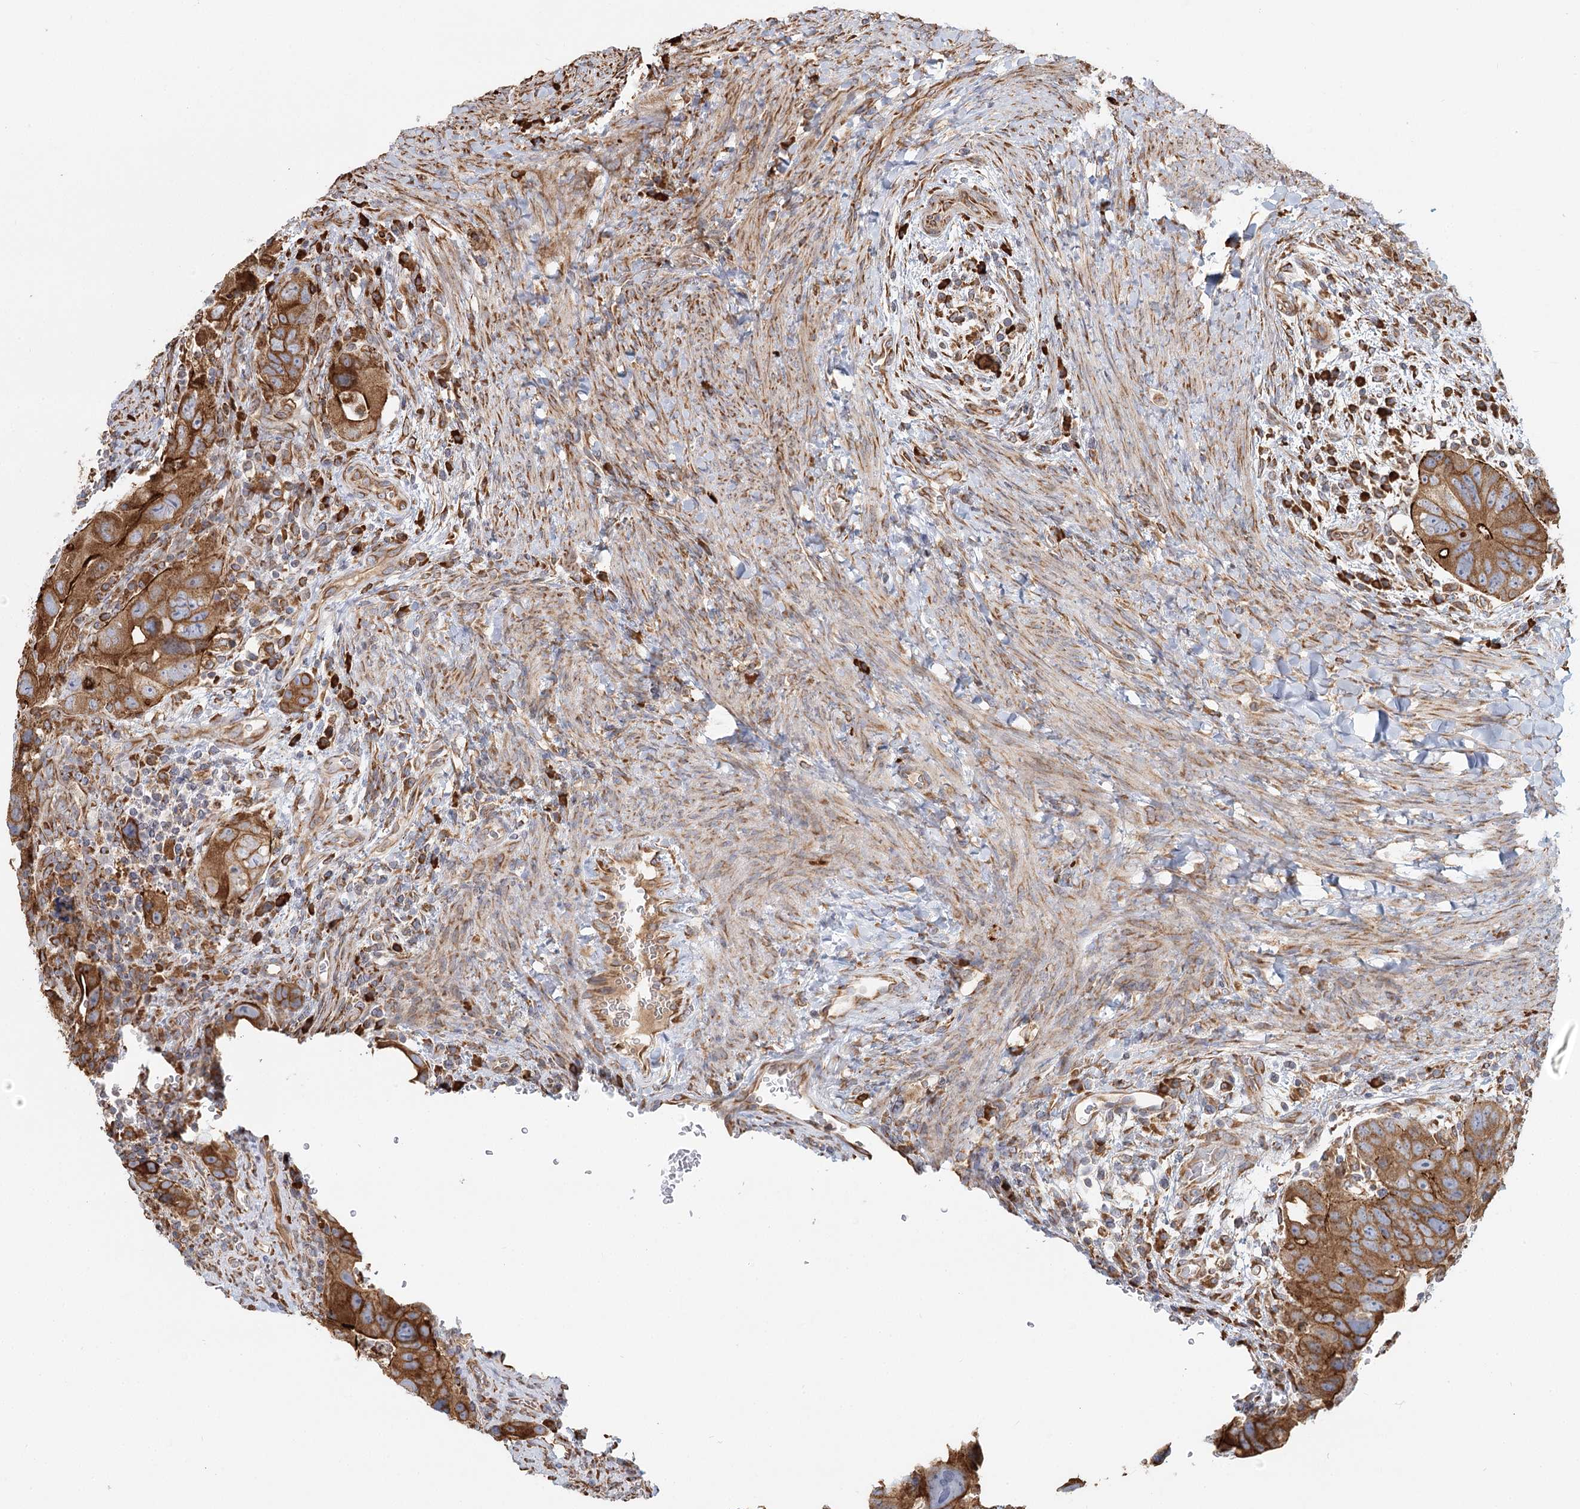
{"staining": {"intensity": "strong", "quantity": ">75%", "location": "cytoplasmic/membranous"}, "tissue": "colorectal cancer", "cell_type": "Tumor cells", "image_type": "cancer", "snomed": [{"axis": "morphology", "description": "Adenocarcinoma, NOS"}, {"axis": "topography", "description": "Rectum"}], "caption": "Immunohistochemistry image of human colorectal adenocarcinoma stained for a protein (brown), which exhibits high levels of strong cytoplasmic/membranous positivity in approximately >75% of tumor cells.", "gene": "TAS1R1", "patient": {"sex": "male", "age": 59}}